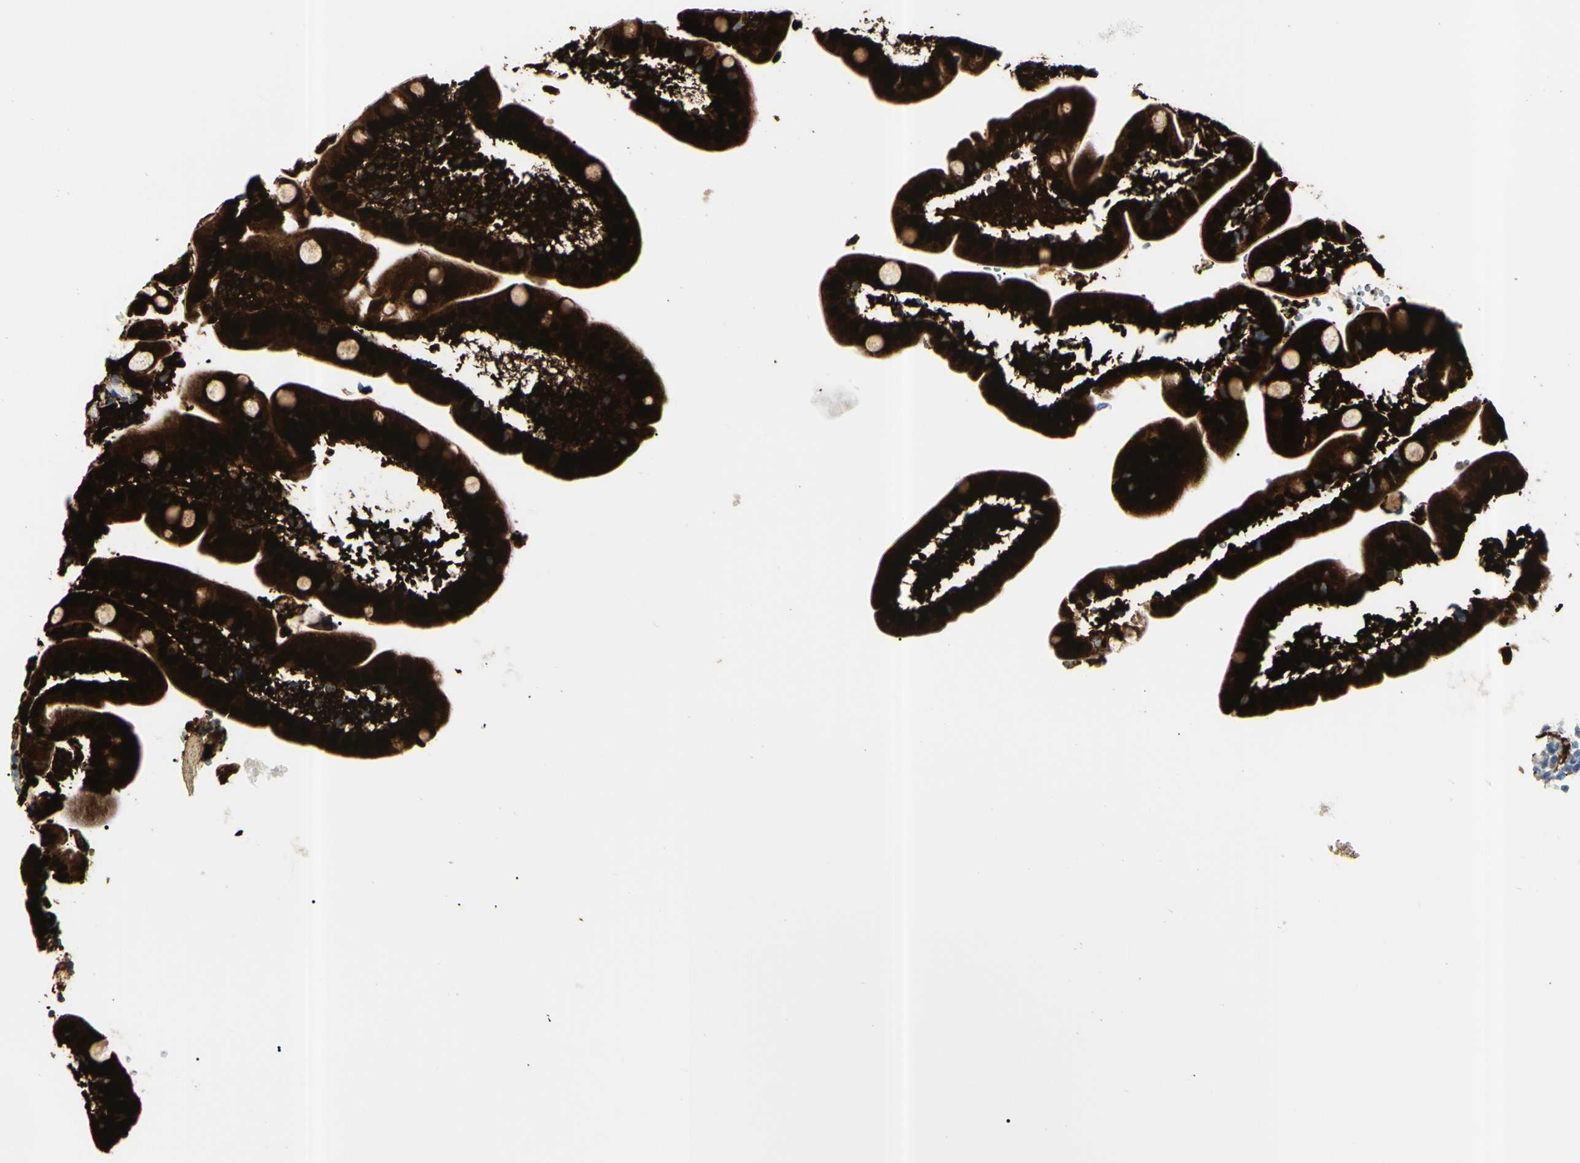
{"staining": {"intensity": "strong", "quantity": ">75%", "location": "cytoplasmic/membranous,nuclear"}, "tissue": "duodenum", "cell_type": "Glandular cells", "image_type": "normal", "snomed": [{"axis": "morphology", "description": "Normal tissue, NOS"}, {"axis": "topography", "description": "Duodenum"}], "caption": "The image displays a brown stain indicating the presence of a protein in the cytoplasmic/membranous,nuclear of glandular cells in duodenum.", "gene": "AKR1C3", "patient": {"sex": "male", "age": 54}}